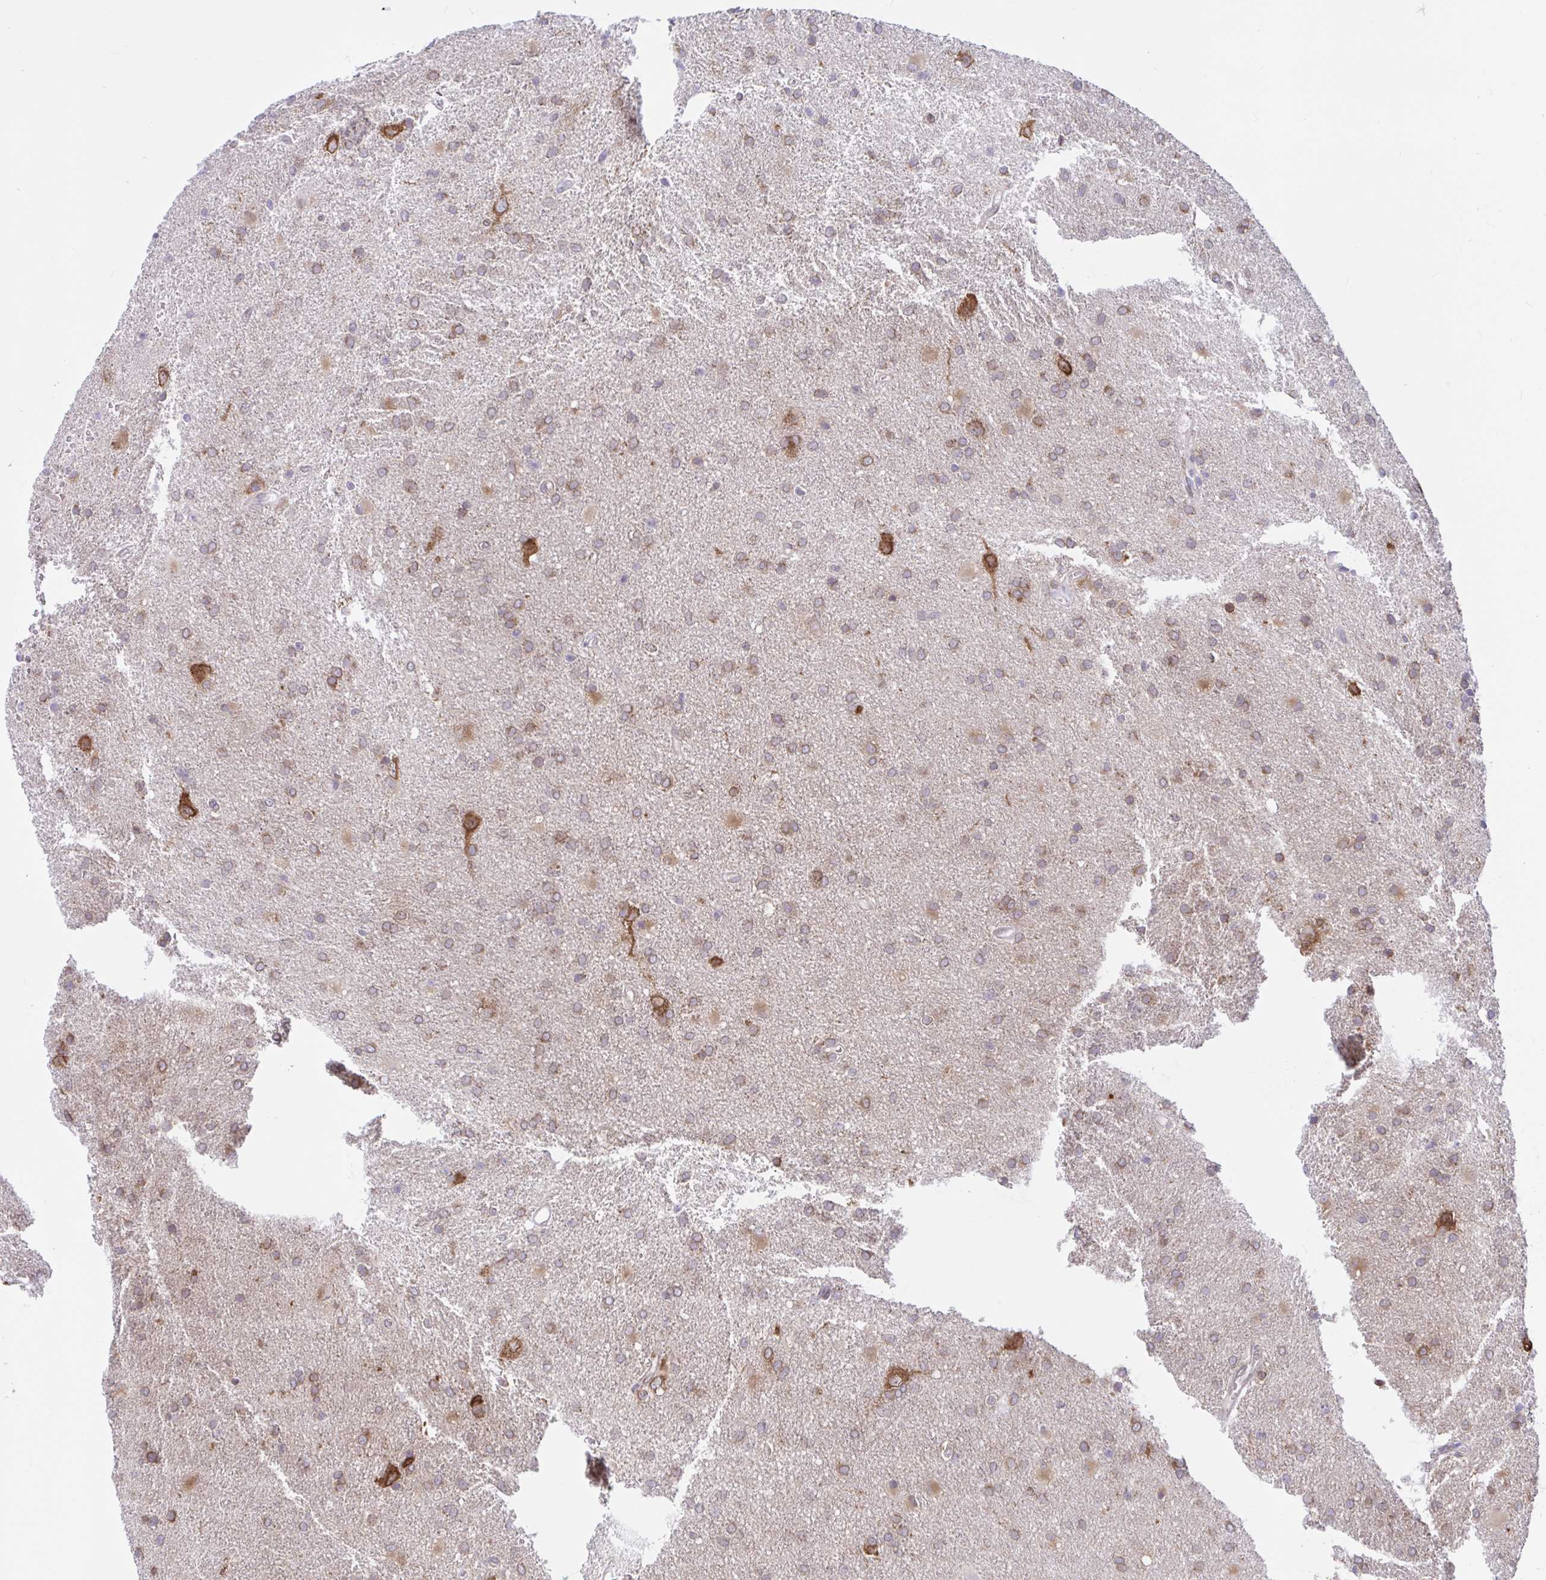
{"staining": {"intensity": "moderate", "quantity": ">75%", "location": "cytoplasmic/membranous"}, "tissue": "glioma", "cell_type": "Tumor cells", "image_type": "cancer", "snomed": [{"axis": "morphology", "description": "Glioma, malignant, Low grade"}, {"axis": "topography", "description": "Brain"}], "caption": "Human glioma stained with a brown dye shows moderate cytoplasmic/membranous positive positivity in about >75% of tumor cells.", "gene": "CAMLG", "patient": {"sex": "male", "age": 66}}